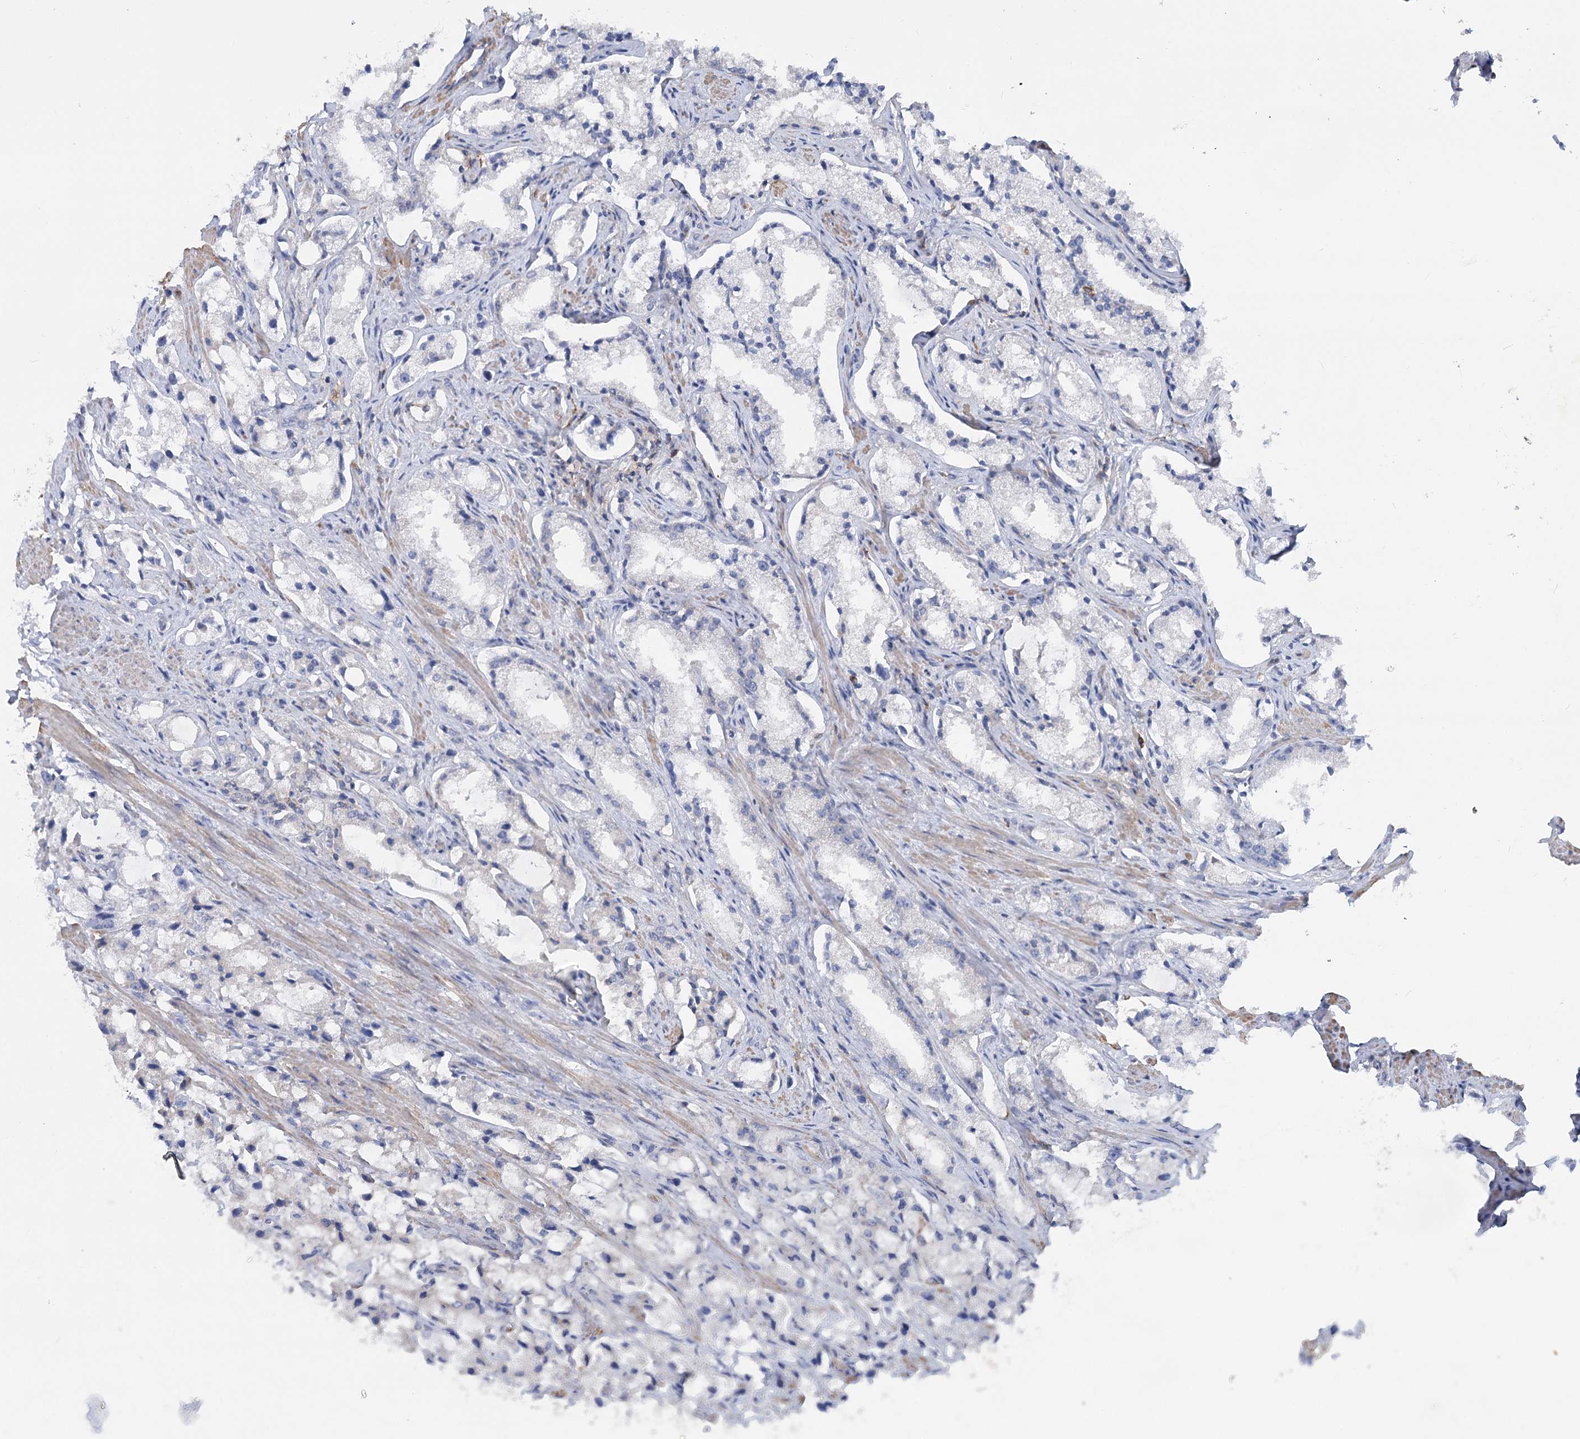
{"staining": {"intensity": "negative", "quantity": "none", "location": "none"}, "tissue": "prostate cancer", "cell_type": "Tumor cells", "image_type": "cancer", "snomed": [{"axis": "morphology", "description": "Adenocarcinoma, High grade"}, {"axis": "topography", "description": "Prostate"}], "caption": "High power microscopy image of an immunohistochemistry (IHC) histopathology image of prostate cancer (high-grade adenocarcinoma), revealing no significant staining in tumor cells.", "gene": "LARP1B", "patient": {"sex": "male", "age": 66}}